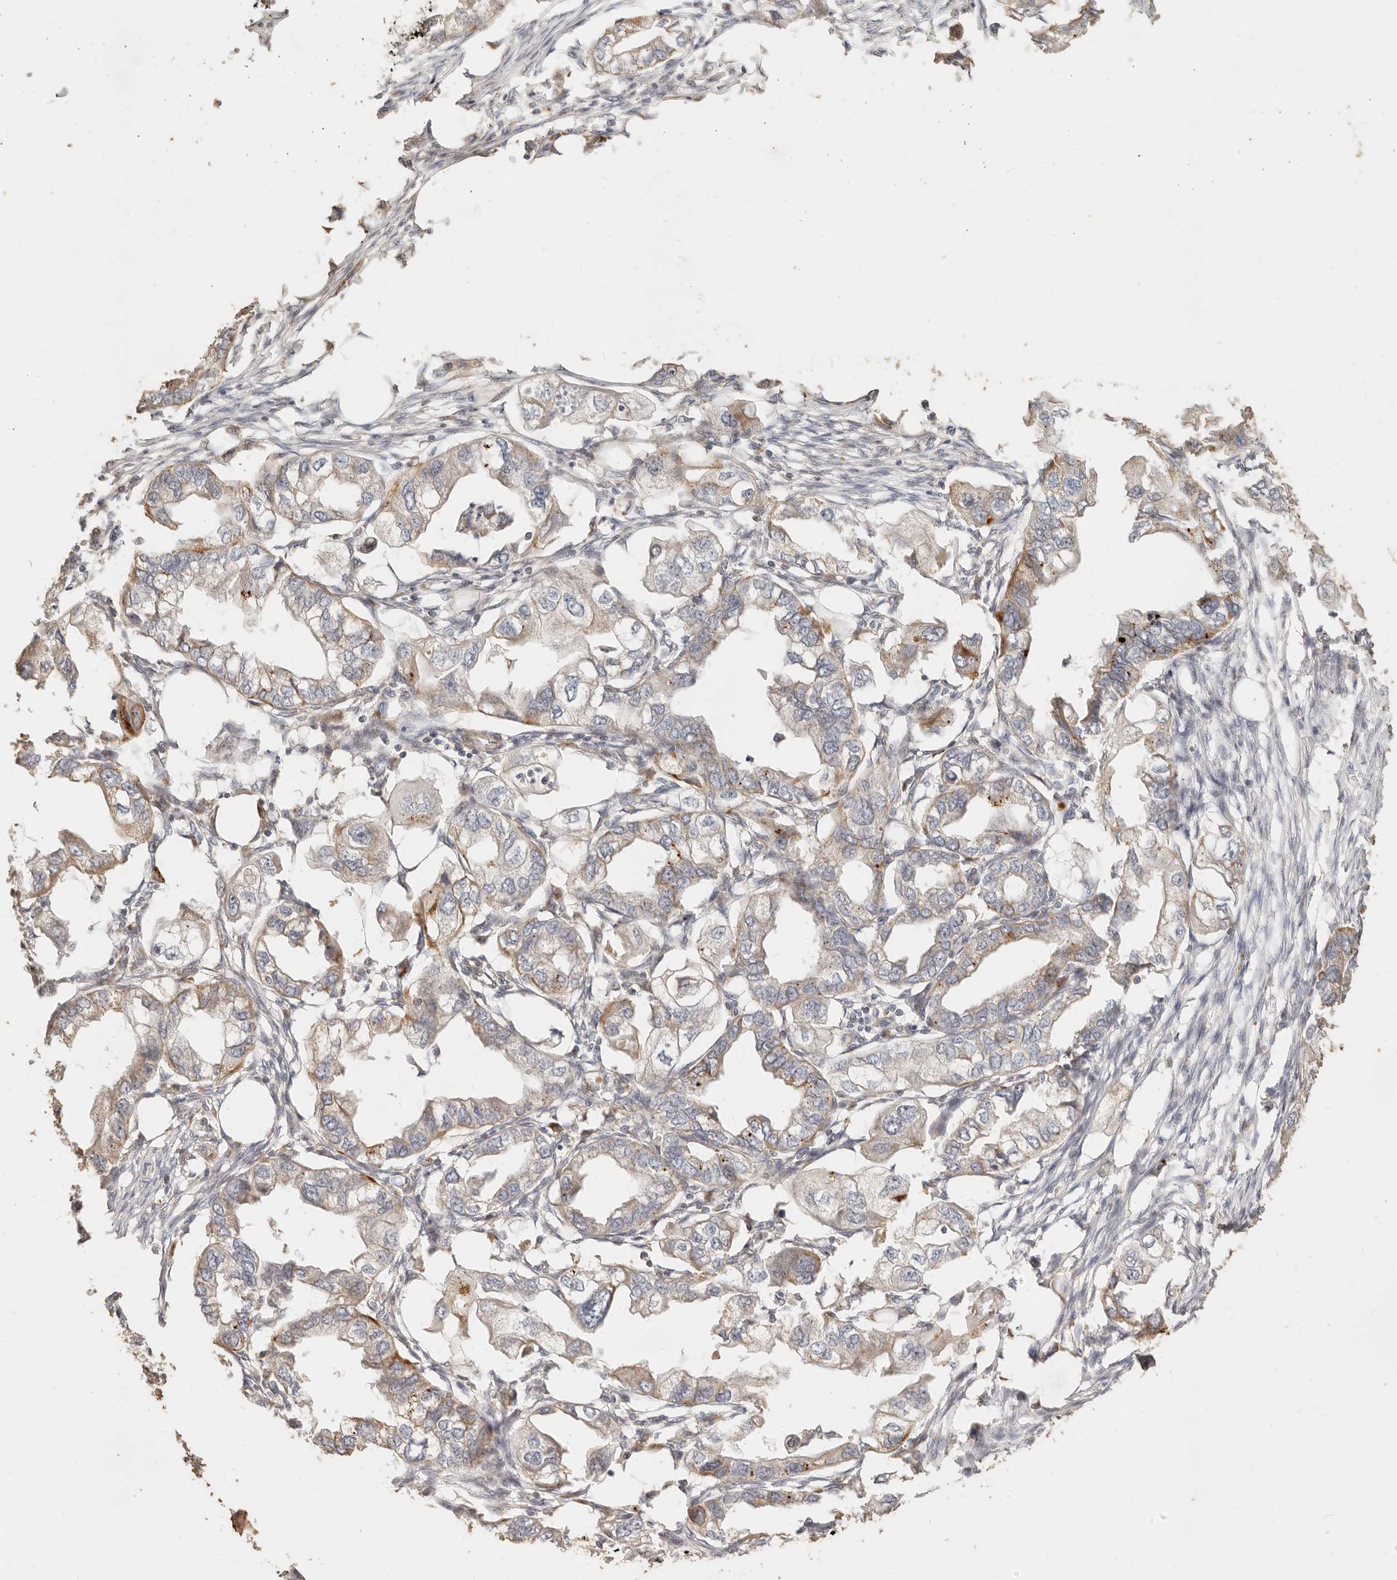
{"staining": {"intensity": "strong", "quantity": "<25%", "location": "cytoplasmic/membranous"}, "tissue": "endometrial cancer", "cell_type": "Tumor cells", "image_type": "cancer", "snomed": [{"axis": "morphology", "description": "Adenocarcinoma, NOS"}, {"axis": "morphology", "description": "Adenocarcinoma, metastatic, NOS"}, {"axis": "topography", "description": "Adipose tissue"}, {"axis": "topography", "description": "Endometrium"}], "caption": "Immunohistochemistry staining of metastatic adenocarcinoma (endometrial), which demonstrates medium levels of strong cytoplasmic/membranous expression in about <25% of tumor cells indicating strong cytoplasmic/membranous protein expression. The staining was performed using DAB (3,3'-diaminobenzidine) (brown) for protein detection and nuclei were counterstained in hematoxylin (blue).", "gene": "PTPN22", "patient": {"sex": "female", "age": 67}}